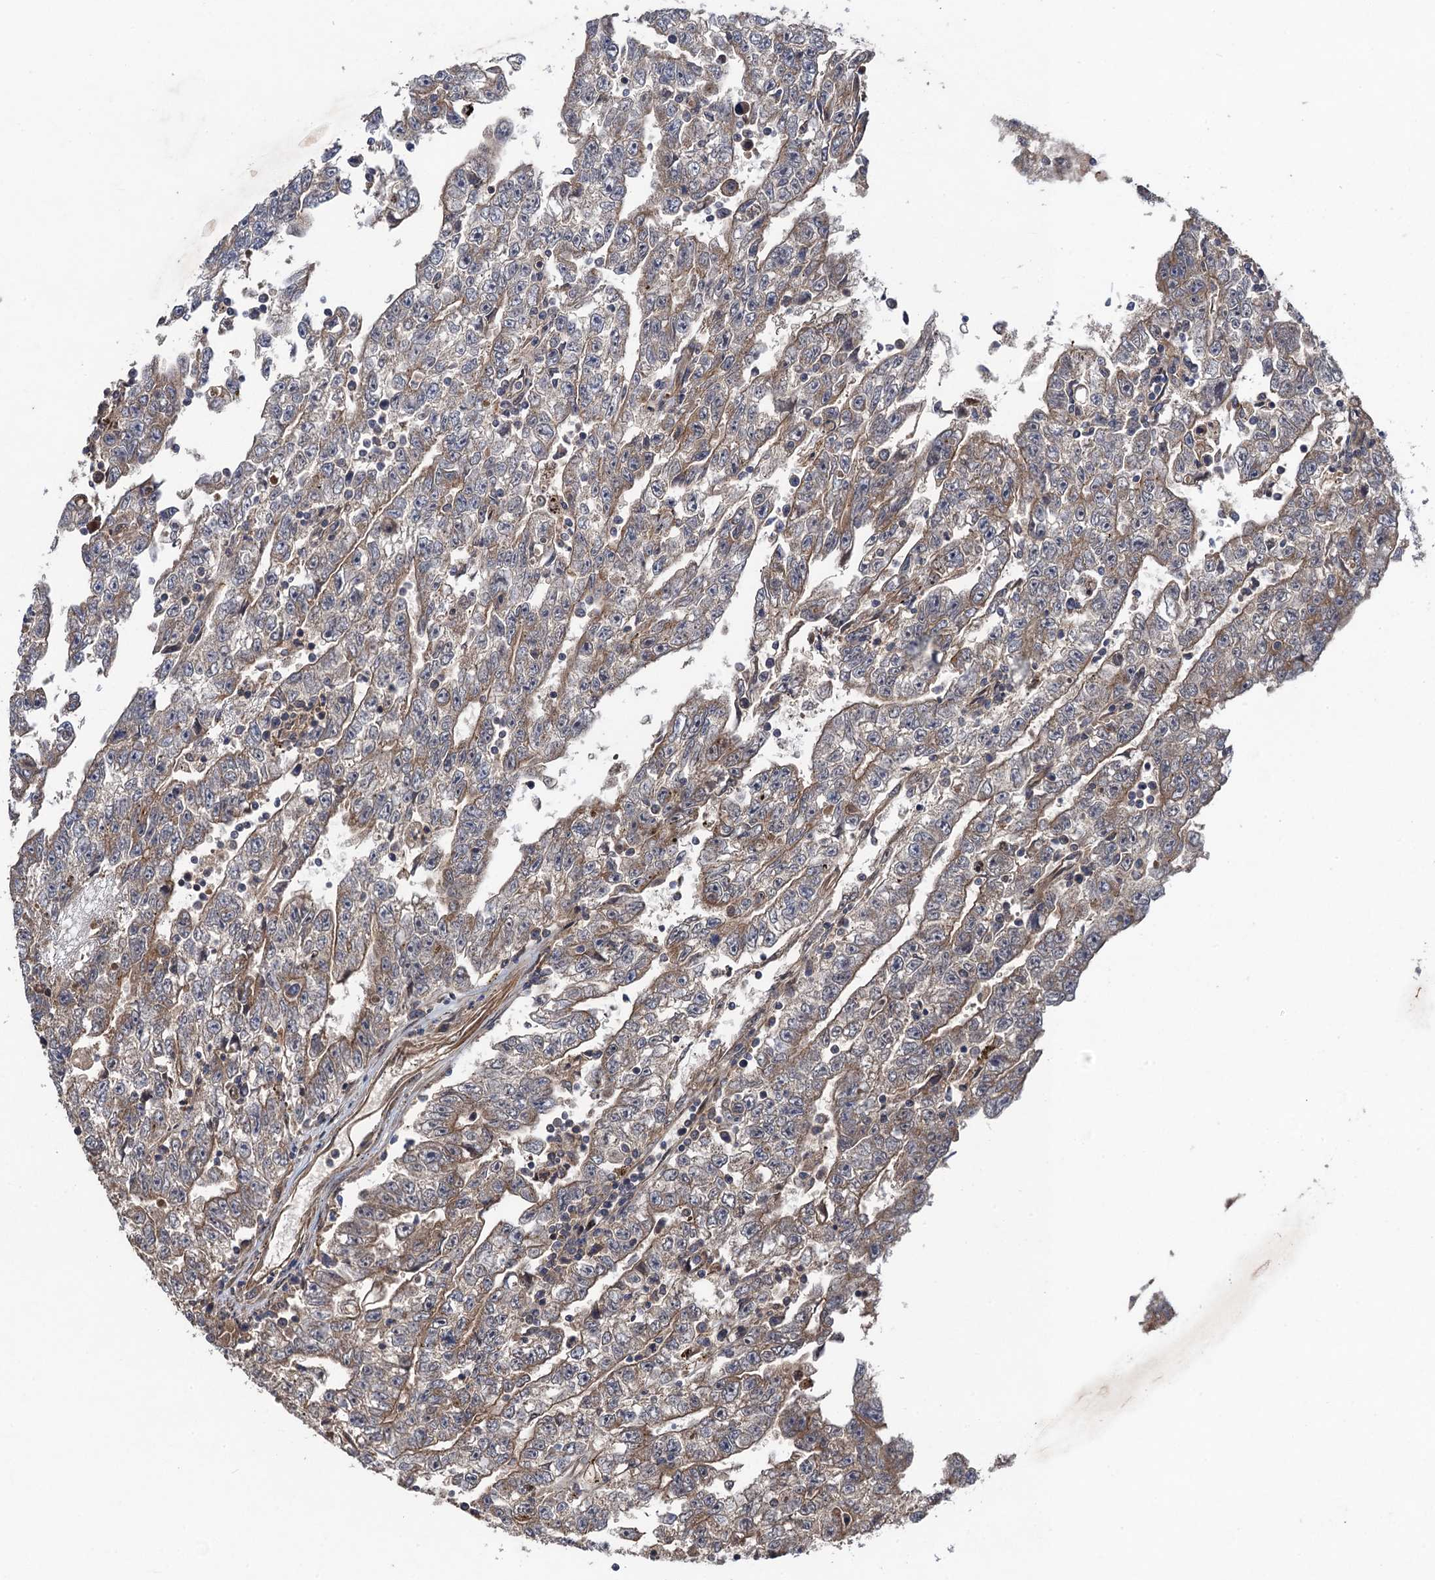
{"staining": {"intensity": "moderate", "quantity": ">75%", "location": "cytoplasmic/membranous"}, "tissue": "testis cancer", "cell_type": "Tumor cells", "image_type": "cancer", "snomed": [{"axis": "morphology", "description": "Carcinoma, Embryonal, NOS"}, {"axis": "topography", "description": "Testis"}], "caption": "The photomicrograph displays staining of testis cancer, revealing moderate cytoplasmic/membranous protein staining (brown color) within tumor cells. (DAB IHC, brown staining for protein, blue staining for nuclei).", "gene": "HAUS1", "patient": {"sex": "male", "age": 25}}